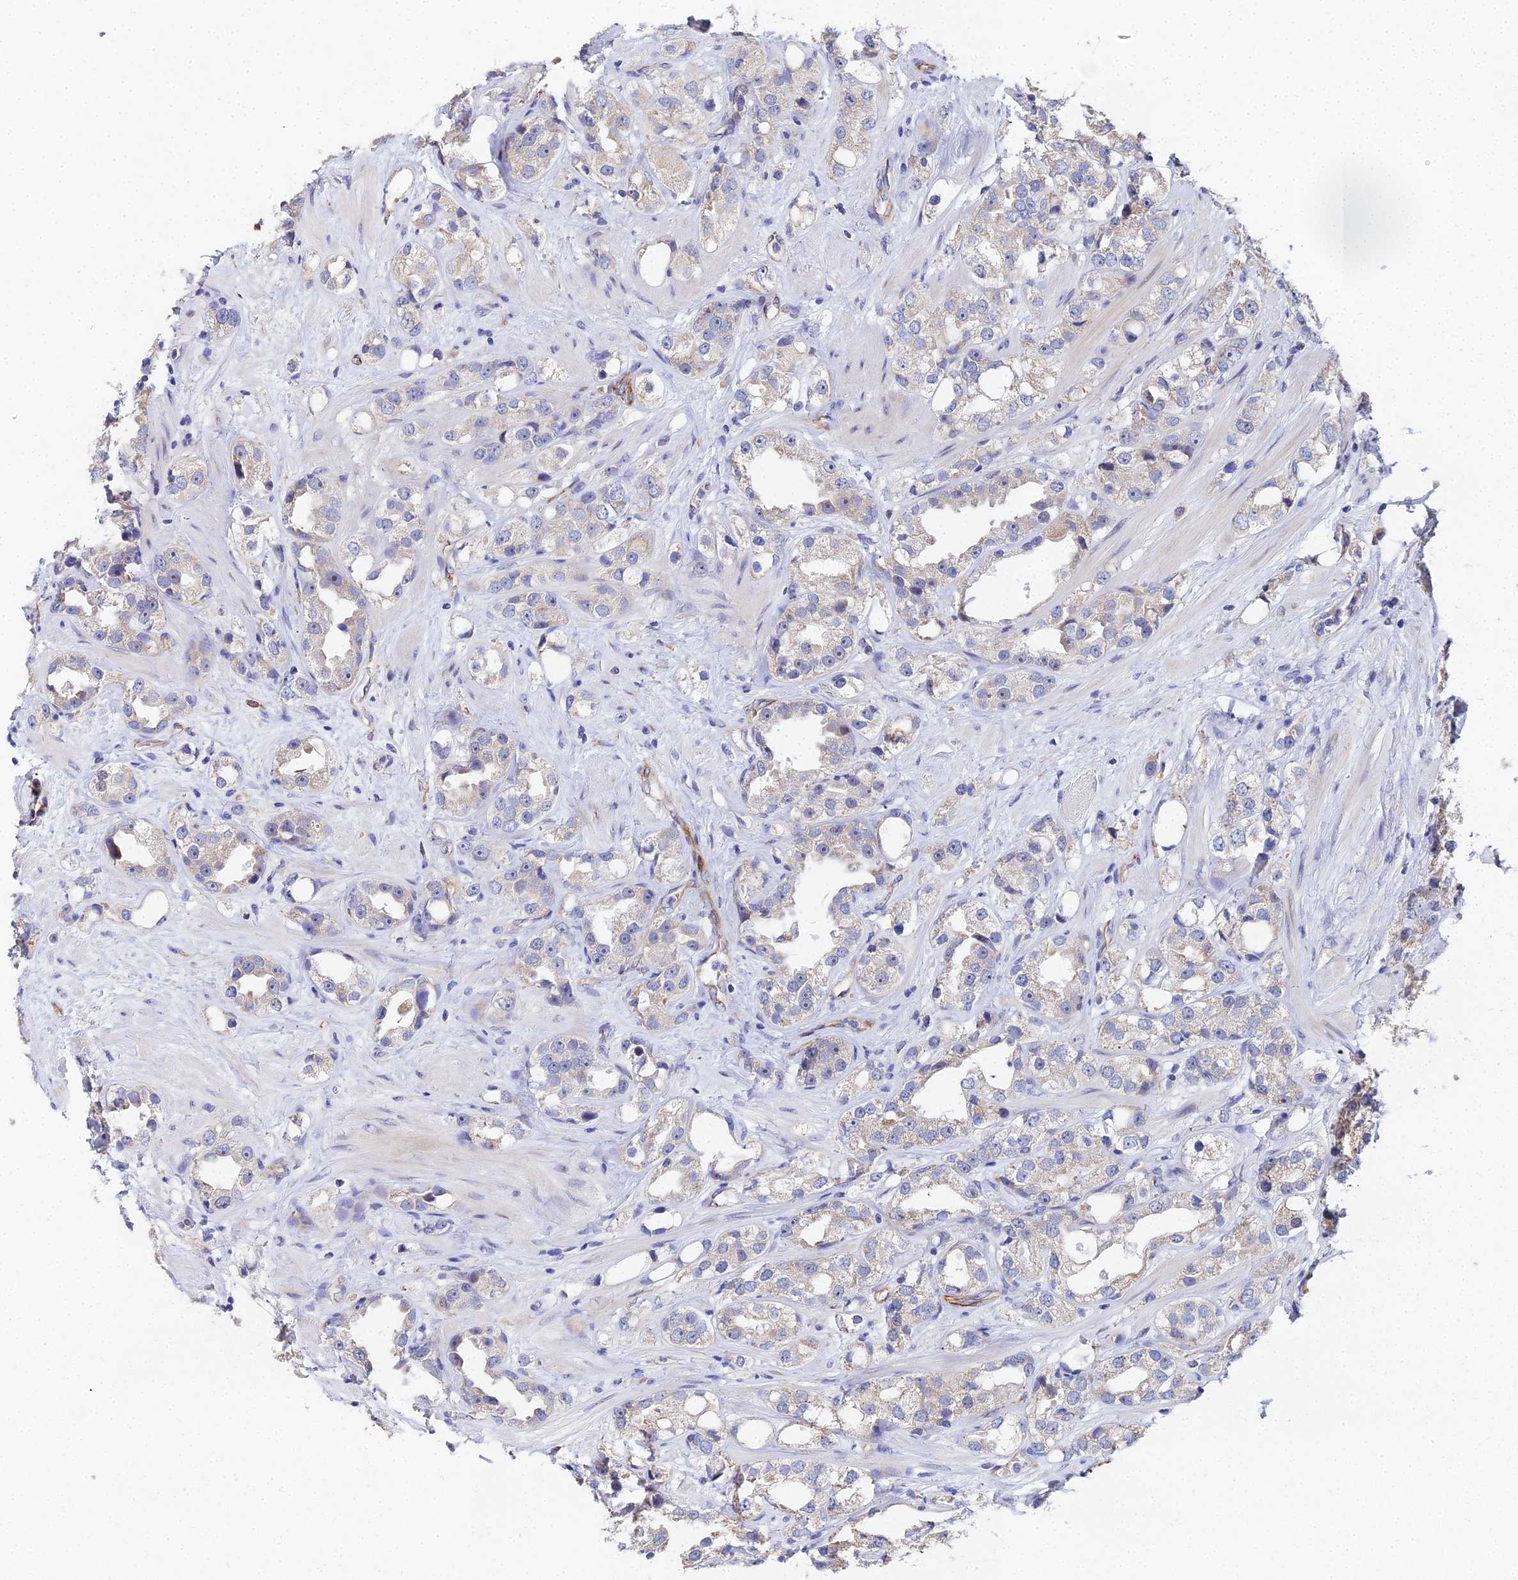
{"staining": {"intensity": "weak", "quantity": ">75%", "location": "cytoplasmic/membranous"}, "tissue": "prostate cancer", "cell_type": "Tumor cells", "image_type": "cancer", "snomed": [{"axis": "morphology", "description": "Adenocarcinoma, NOS"}, {"axis": "topography", "description": "Prostate"}], "caption": "Protein staining exhibits weak cytoplasmic/membranous positivity in about >75% of tumor cells in prostate cancer. The protein is shown in brown color, while the nuclei are stained blue.", "gene": "ENSG00000268674", "patient": {"sex": "male", "age": 79}}